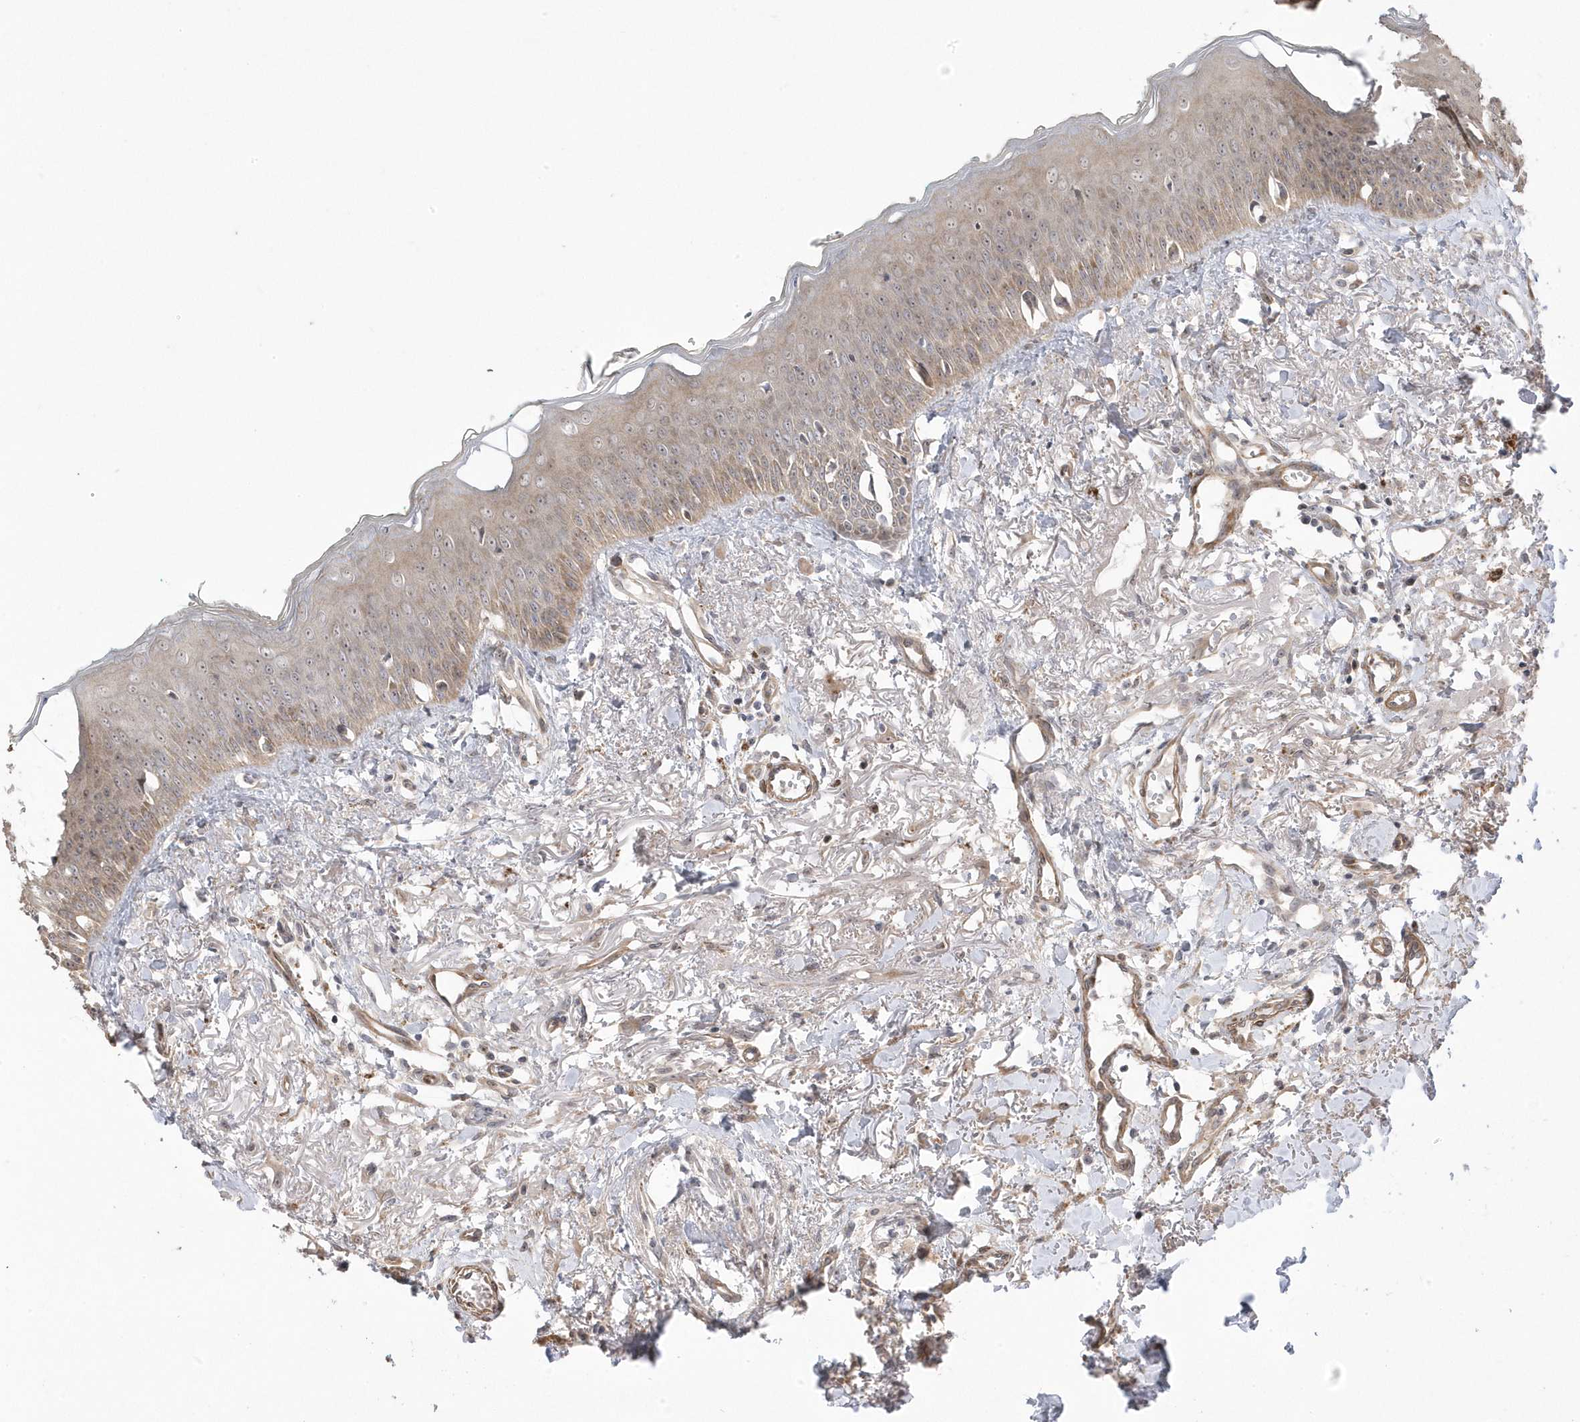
{"staining": {"intensity": "moderate", "quantity": ">75%", "location": "cytoplasmic/membranous"}, "tissue": "oral mucosa", "cell_type": "Squamous epithelial cells", "image_type": "normal", "snomed": [{"axis": "morphology", "description": "Normal tissue, NOS"}, {"axis": "topography", "description": "Oral tissue"}], "caption": "DAB immunohistochemical staining of benign oral mucosa demonstrates moderate cytoplasmic/membranous protein positivity in approximately >75% of squamous epithelial cells. The protein of interest is stained brown, and the nuclei are stained in blue (DAB IHC with brightfield microscopy, high magnification).", "gene": "GTPBP6", "patient": {"sex": "female", "age": 70}}